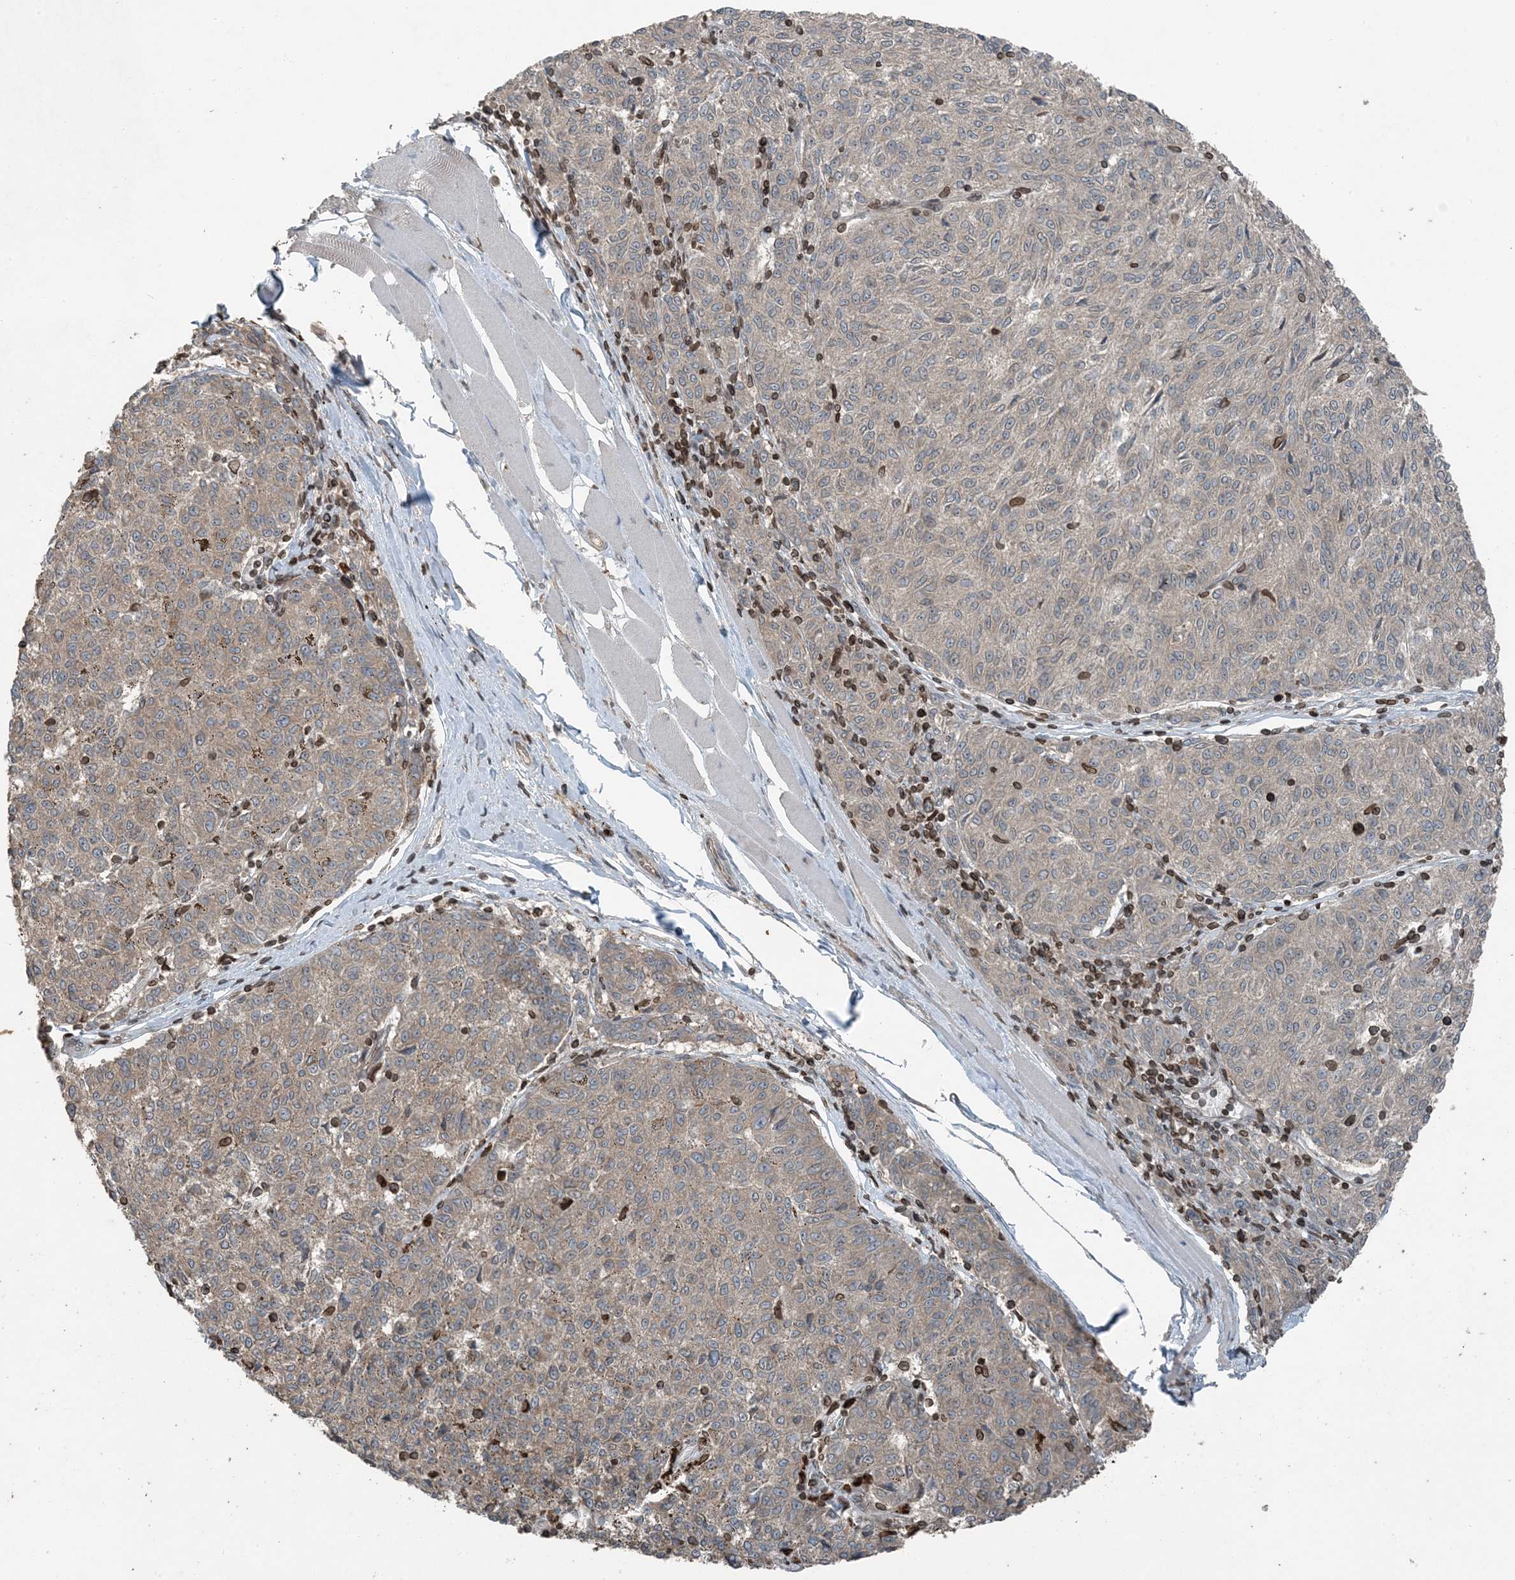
{"staining": {"intensity": "weak", "quantity": "25%-75%", "location": "cytoplasmic/membranous"}, "tissue": "melanoma", "cell_type": "Tumor cells", "image_type": "cancer", "snomed": [{"axis": "morphology", "description": "Malignant melanoma, NOS"}, {"axis": "topography", "description": "Skin"}], "caption": "IHC (DAB) staining of human melanoma demonstrates weak cytoplasmic/membranous protein staining in about 25%-75% of tumor cells.", "gene": "ZFAND2B", "patient": {"sex": "female", "age": 72}}